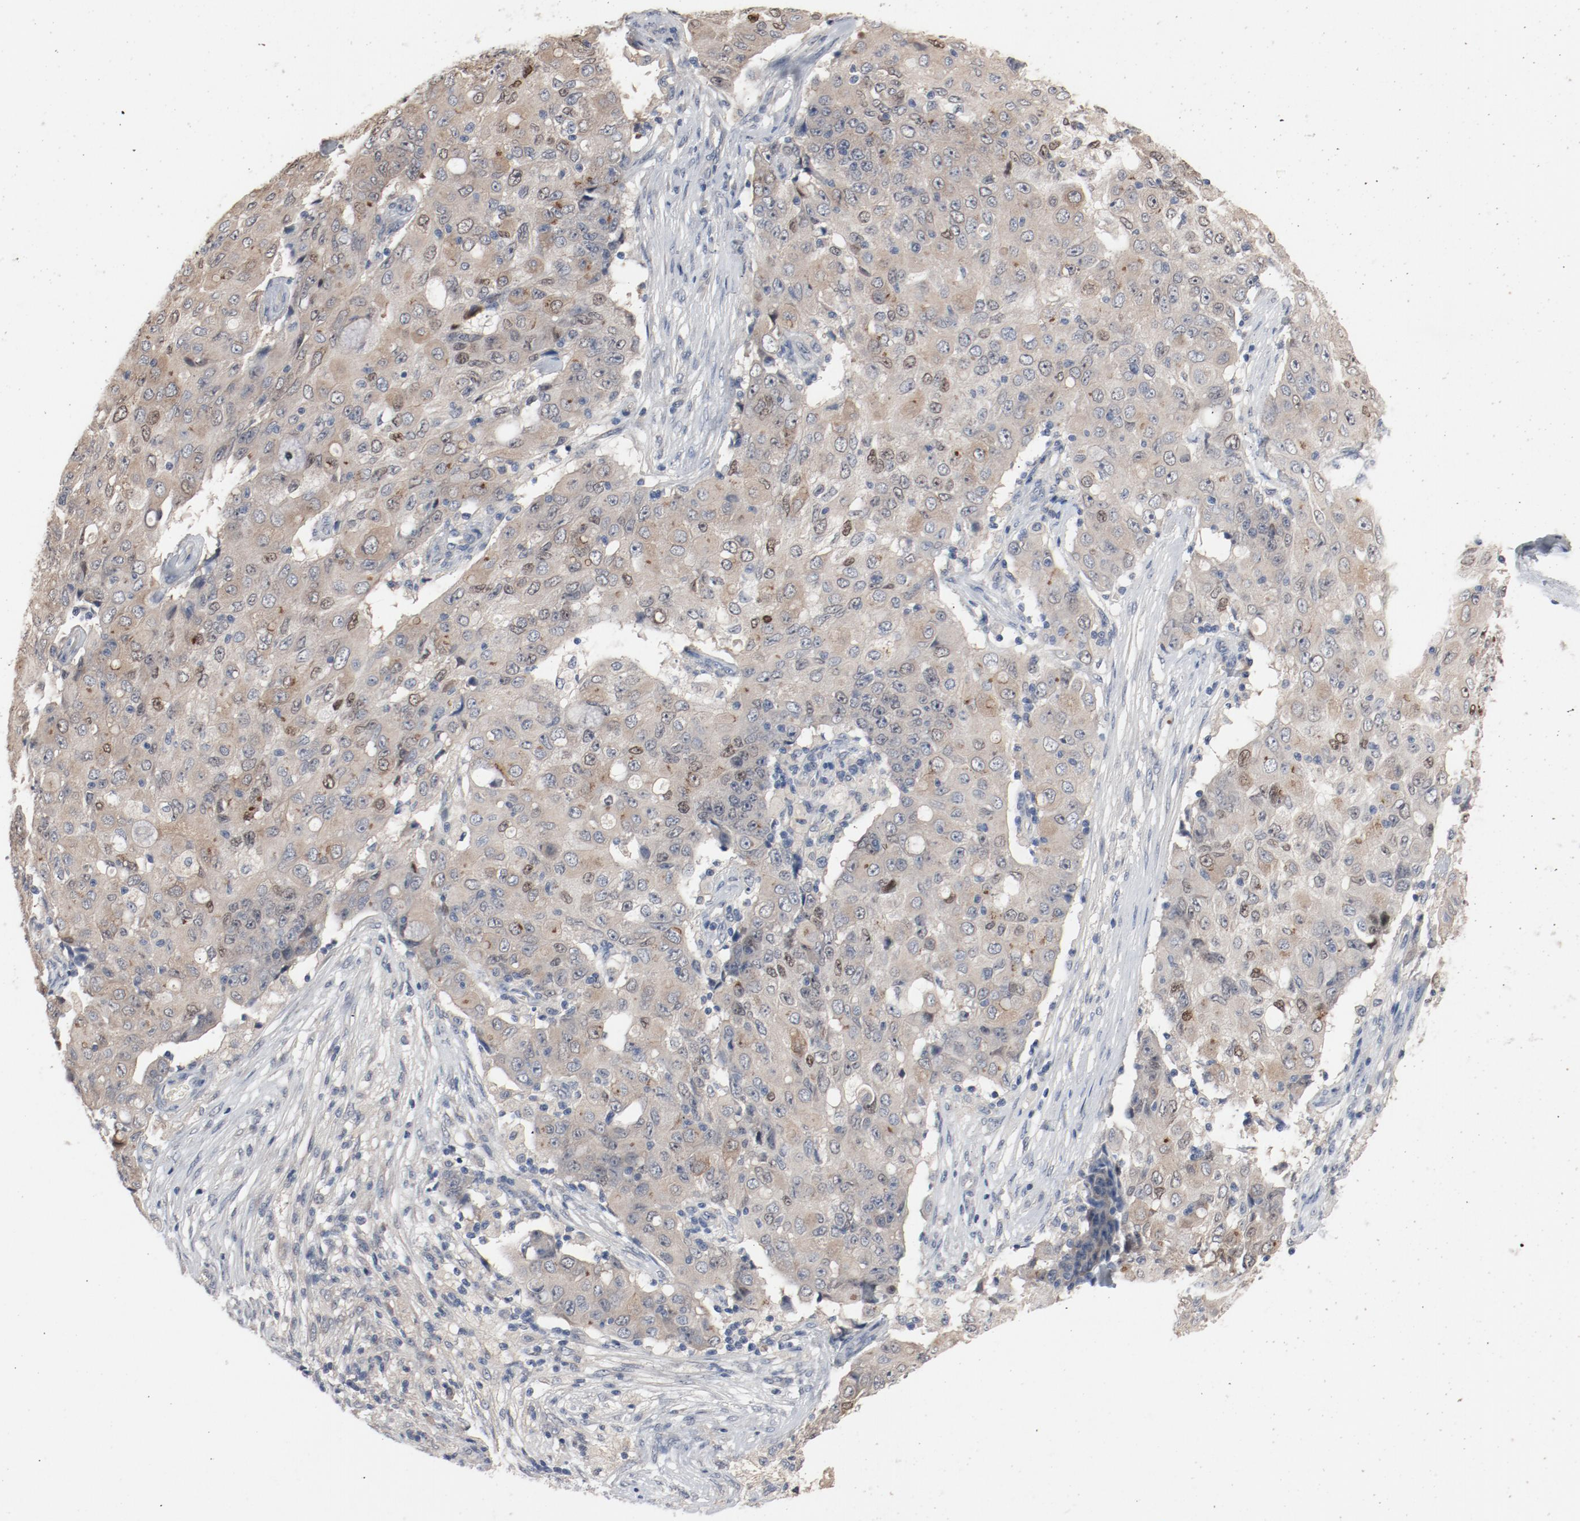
{"staining": {"intensity": "weak", "quantity": ">75%", "location": "cytoplasmic/membranous"}, "tissue": "ovarian cancer", "cell_type": "Tumor cells", "image_type": "cancer", "snomed": [{"axis": "morphology", "description": "Carcinoma, endometroid"}, {"axis": "topography", "description": "Ovary"}], "caption": "Immunohistochemical staining of ovarian endometroid carcinoma shows low levels of weak cytoplasmic/membranous protein positivity in about >75% of tumor cells. The staining was performed using DAB to visualize the protein expression in brown, while the nuclei were stained in blue with hematoxylin (Magnification: 20x).", "gene": "DNAL4", "patient": {"sex": "female", "age": 42}}